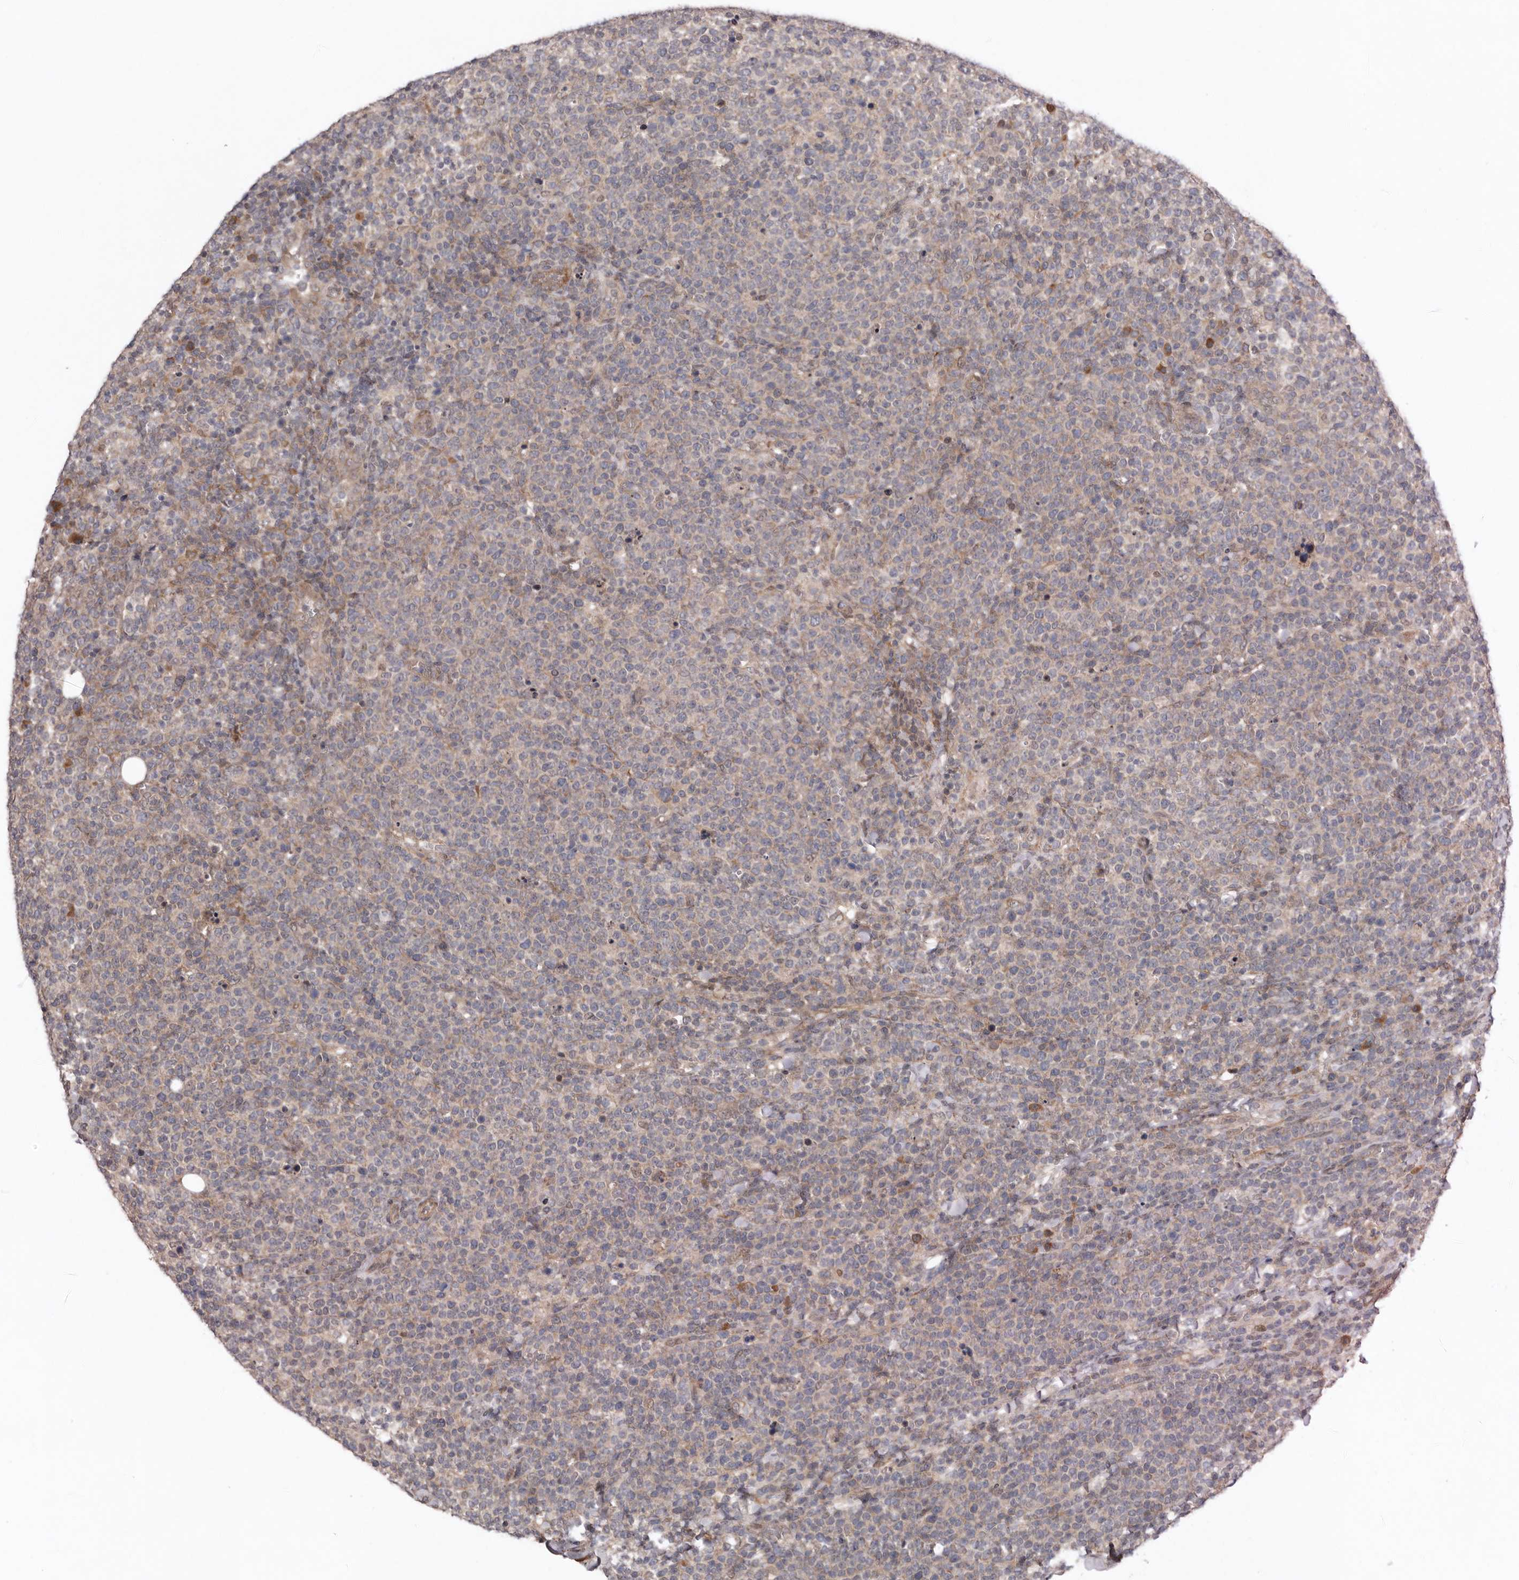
{"staining": {"intensity": "negative", "quantity": "none", "location": "none"}, "tissue": "lymphoma", "cell_type": "Tumor cells", "image_type": "cancer", "snomed": [{"axis": "morphology", "description": "Malignant lymphoma, non-Hodgkin's type, High grade"}, {"axis": "topography", "description": "Lymph node"}], "caption": "A micrograph of lymphoma stained for a protein shows no brown staining in tumor cells.", "gene": "CHML", "patient": {"sex": "male", "age": 61}}